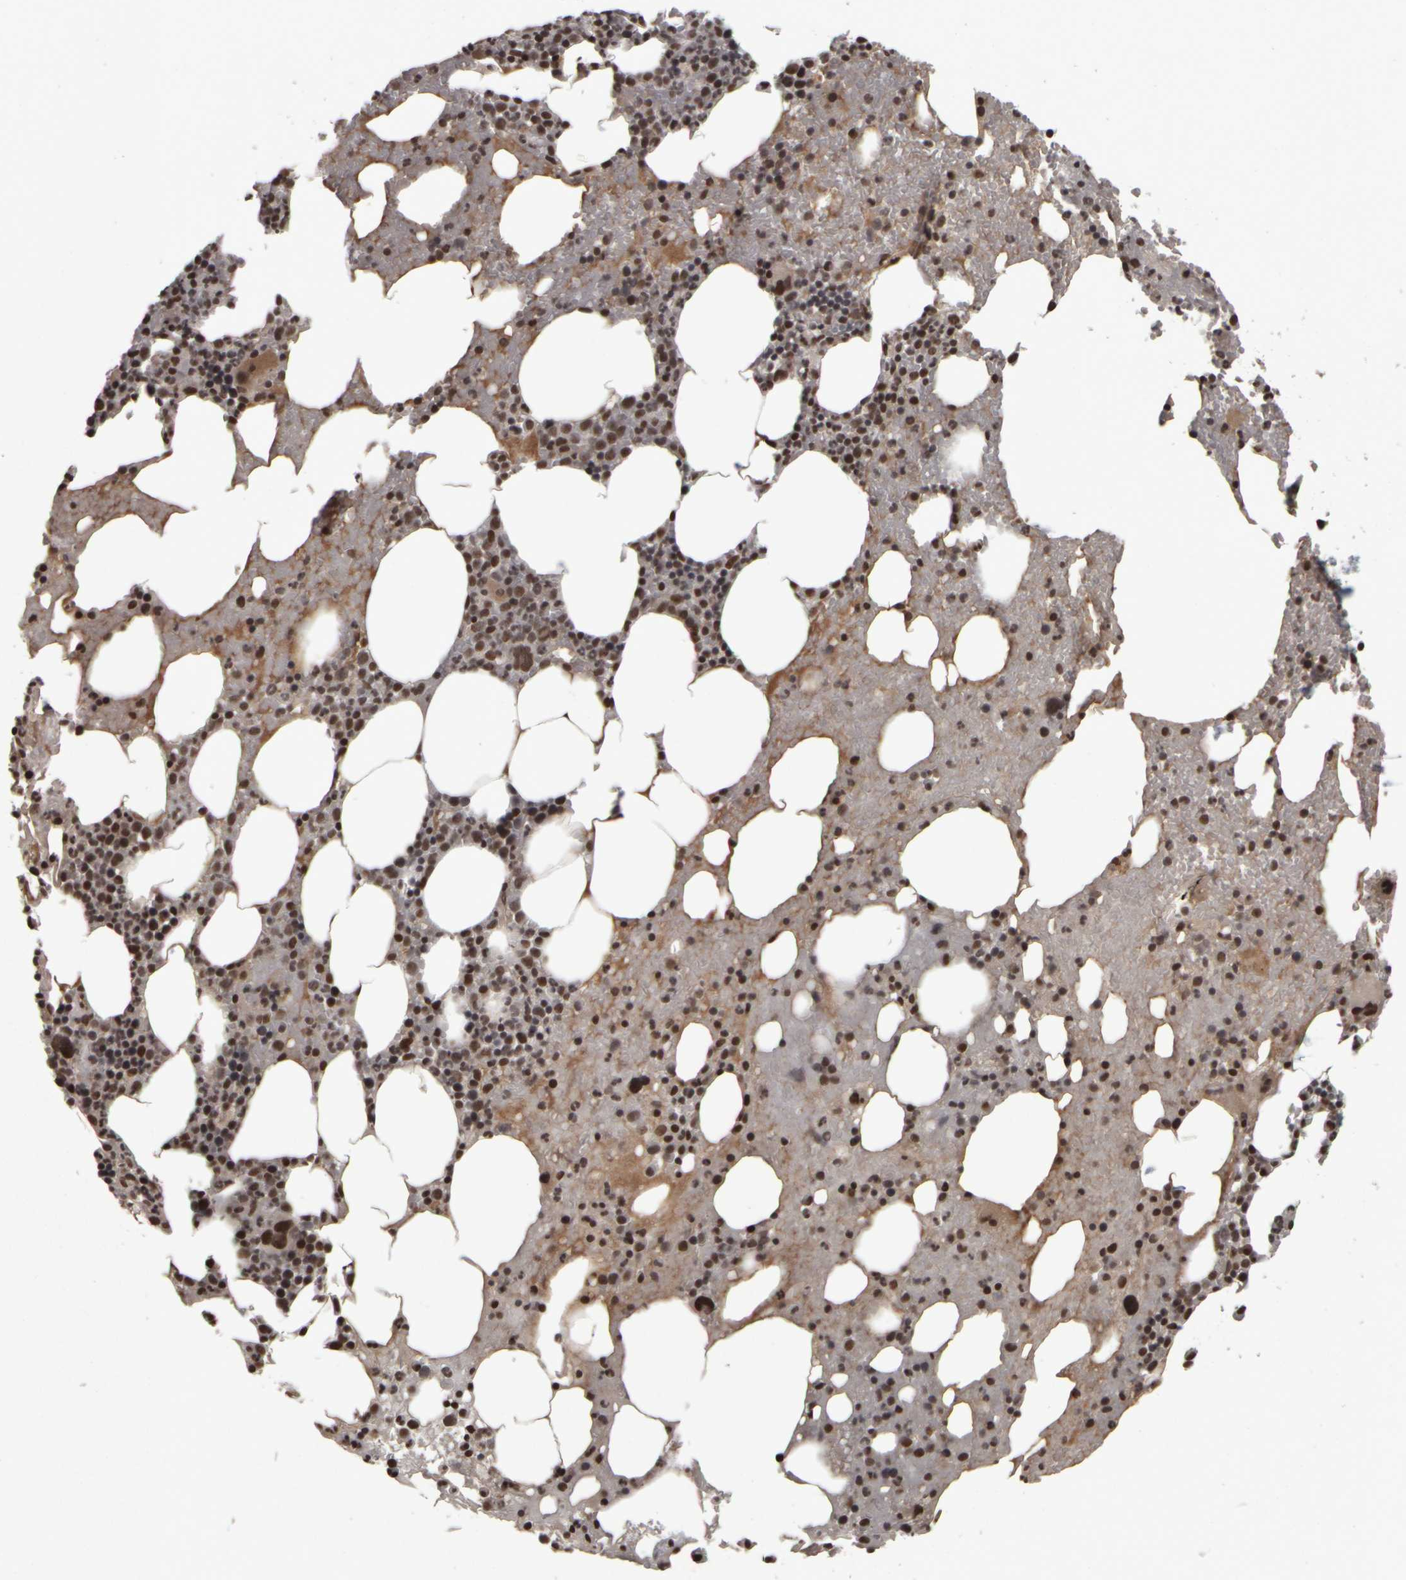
{"staining": {"intensity": "strong", "quantity": ">75%", "location": "nuclear"}, "tissue": "bone marrow", "cell_type": "Hematopoietic cells", "image_type": "normal", "snomed": [{"axis": "morphology", "description": "Normal tissue, NOS"}, {"axis": "morphology", "description": "Inflammation, NOS"}, {"axis": "topography", "description": "Bone marrow"}], "caption": "Protein expression analysis of normal human bone marrow reveals strong nuclear staining in about >75% of hematopoietic cells.", "gene": "ZFHX4", "patient": {"sex": "male", "age": 68}}